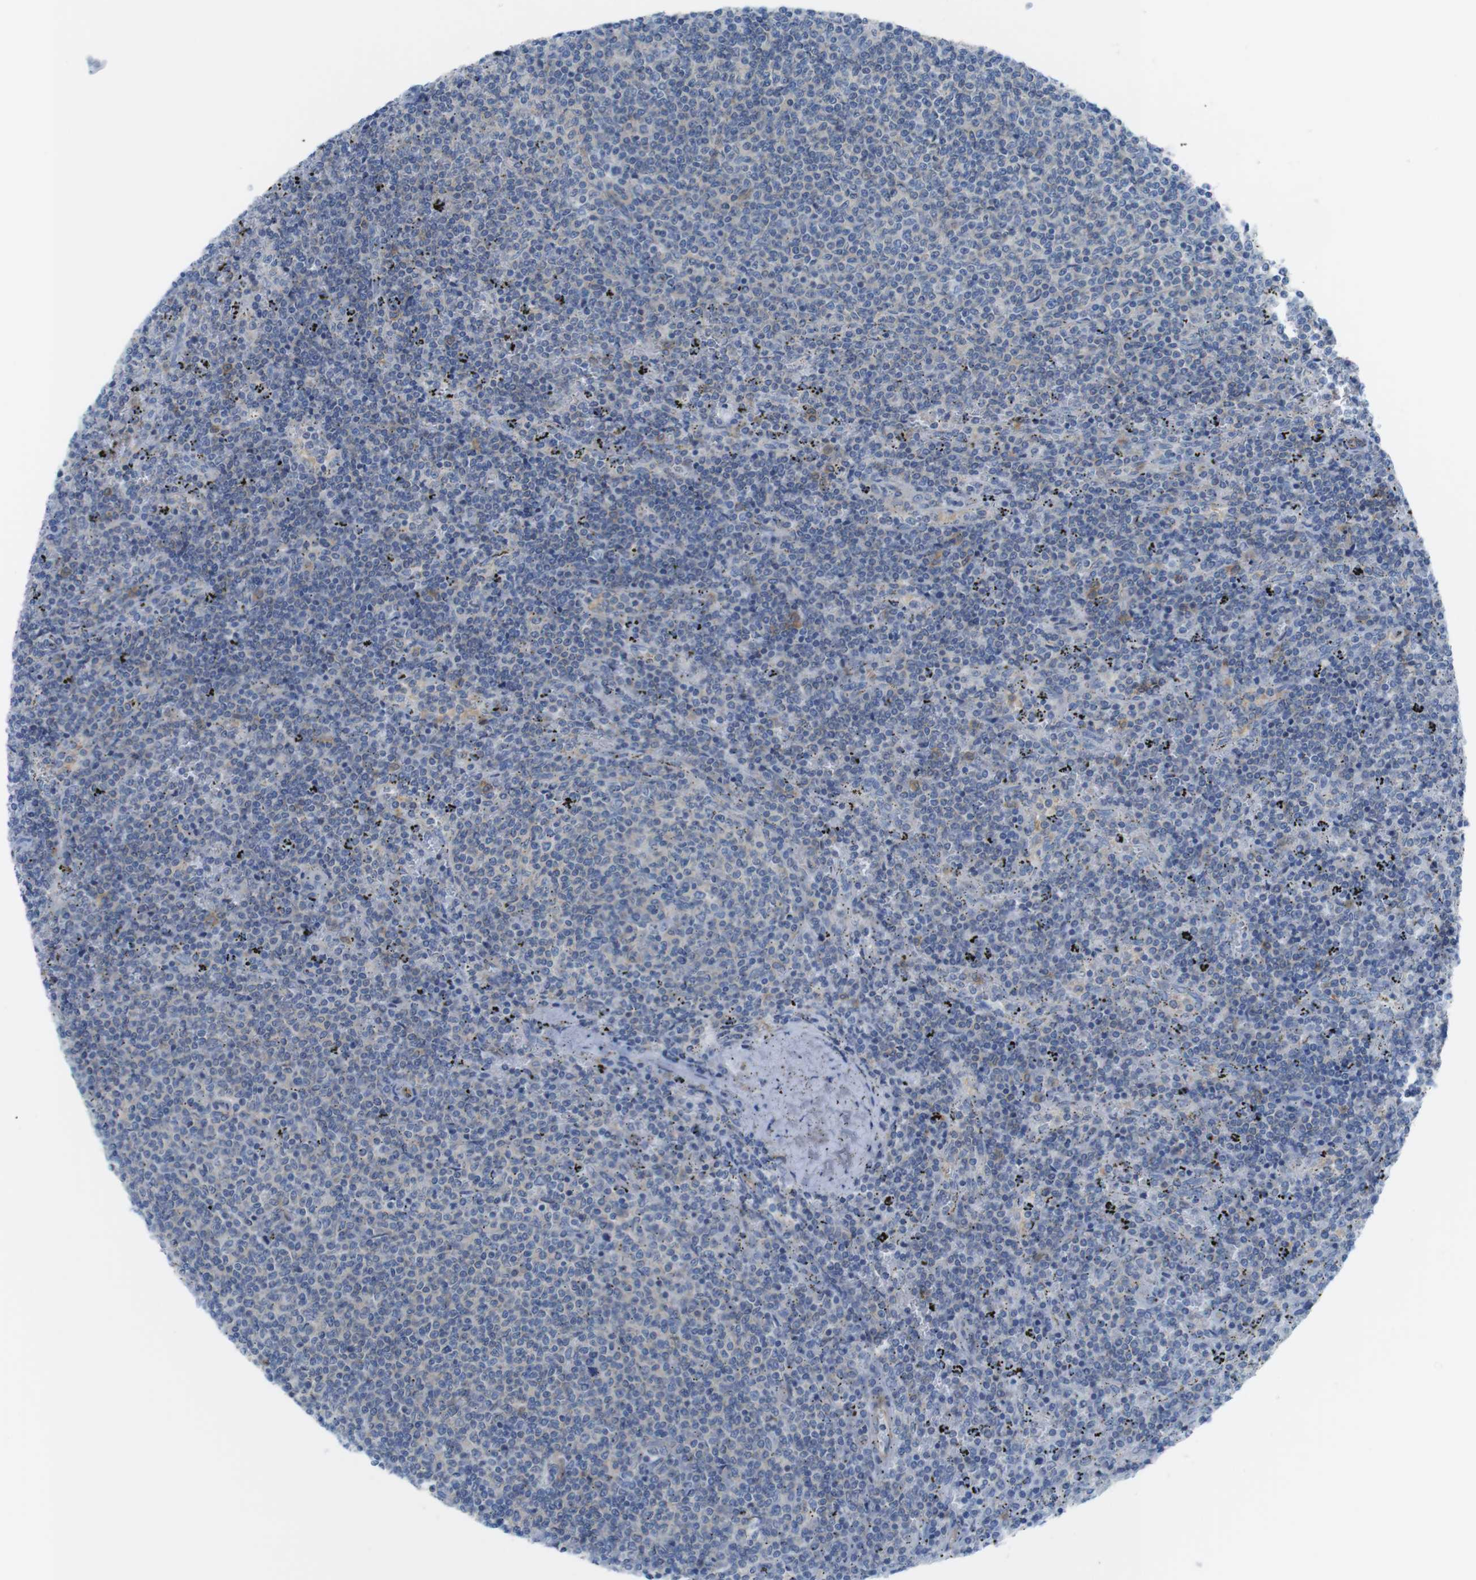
{"staining": {"intensity": "negative", "quantity": "none", "location": "none"}, "tissue": "lymphoma", "cell_type": "Tumor cells", "image_type": "cancer", "snomed": [{"axis": "morphology", "description": "Malignant lymphoma, non-Hodgkin's type, Low grade"}, {"axis": "topography", "description": "Spleen"}], "caption": "This is an immunohistochemistry (IHC) micrograph of human low-grade malignant lymphoma, non-Hodgkin's type. There is no expression in tumor cells.", "gene": "DIAPH2", "patient": {"sex": "female", "age": 50}}